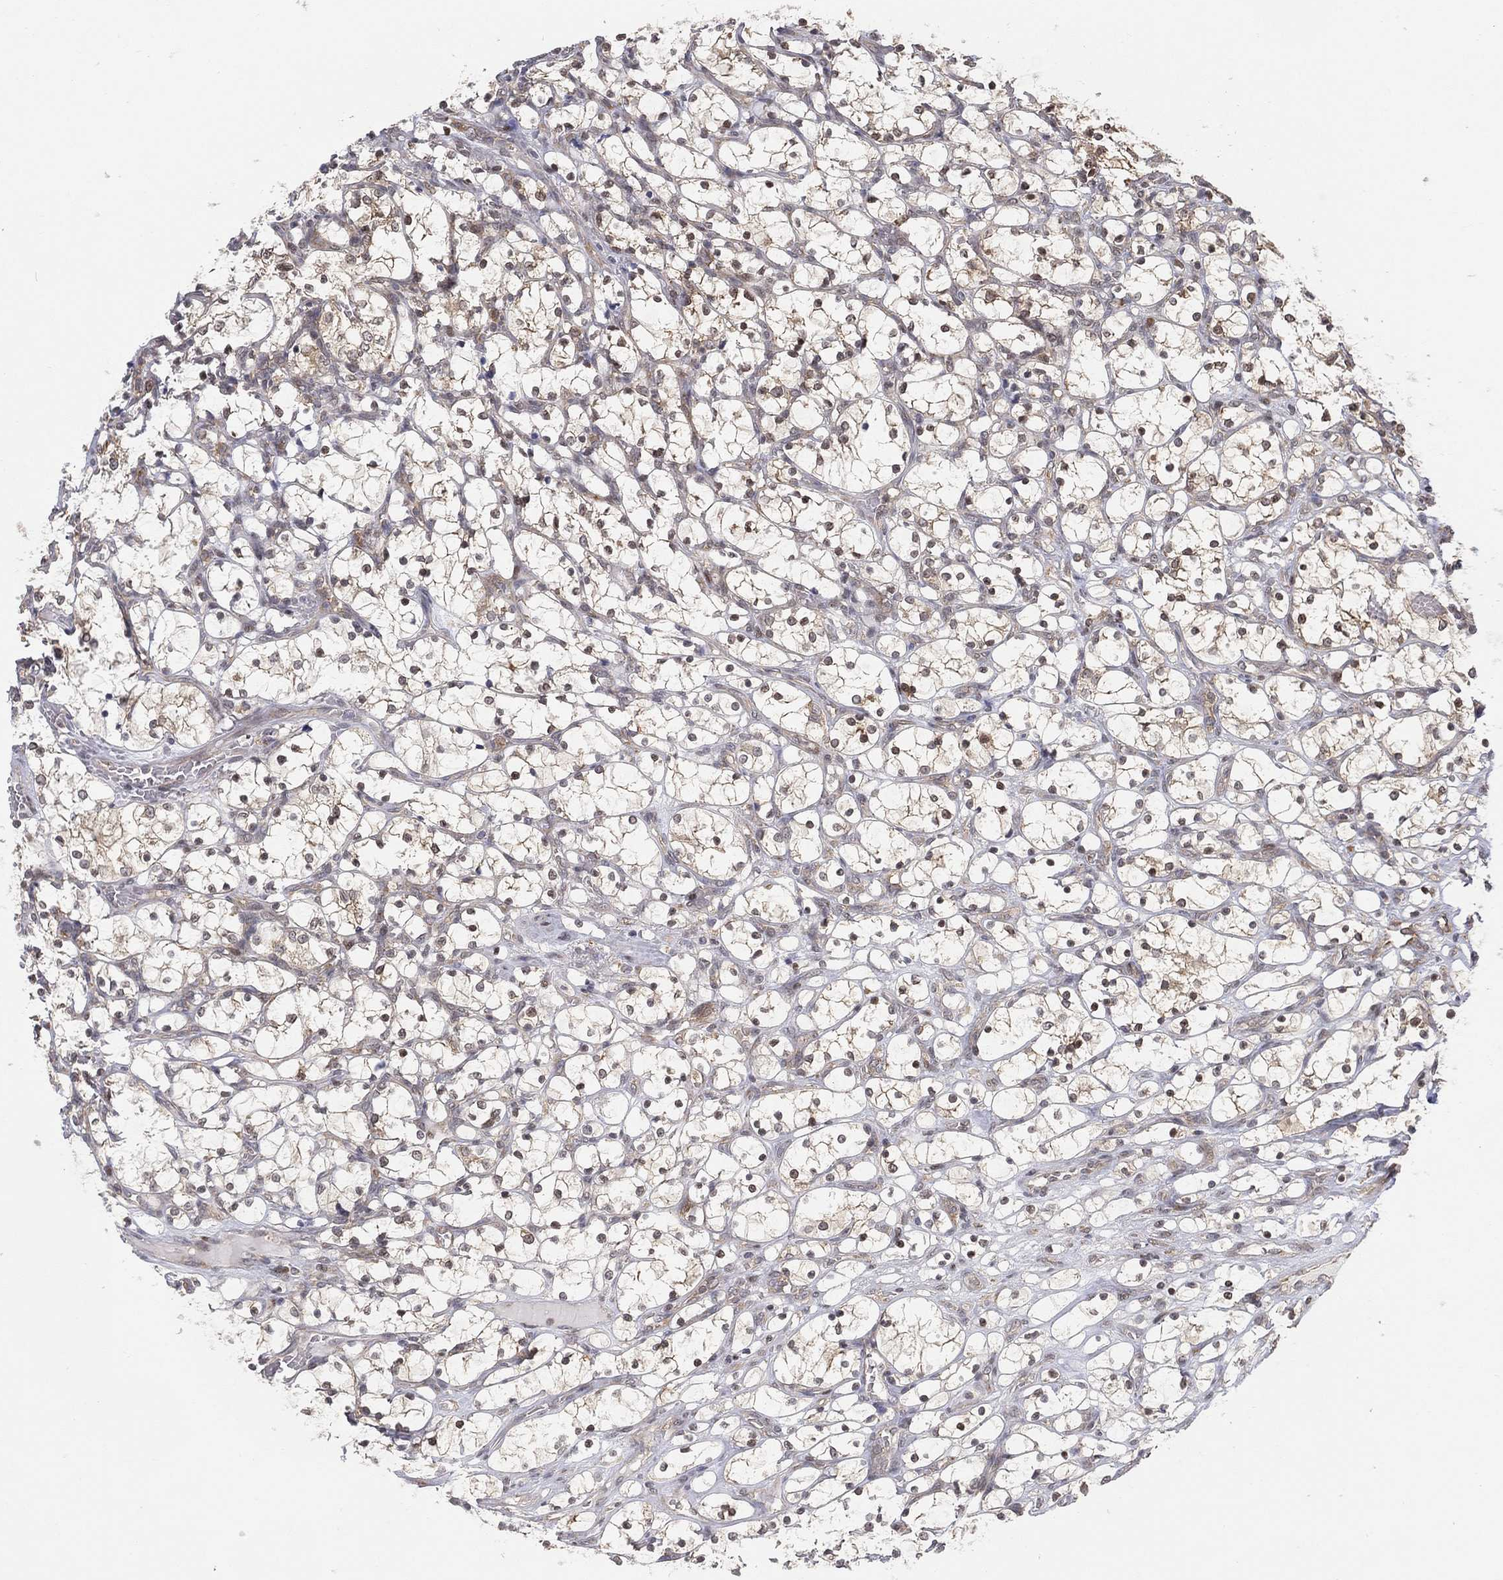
{"staining": {"intensity": "weak", "quantity": "<25%", "location": "cytoplasmic/membranous"}, "tissue": "renal cancer", "cell_type": "Tumor cells", "image_type": "cancer", "snomed": [{"axis": "morphology", "description": "Adenocarcinoma, NOS"}, {"axis": "topography", "description": "Kidney"}], "caption": "Renal cancer (adenocarcinoma) stained for a protein using immunohistochemistry (IHC) displays no positivity tumor cells.", "gene": "TMTC4", "patient": {"sex": "female", "age": 69}}